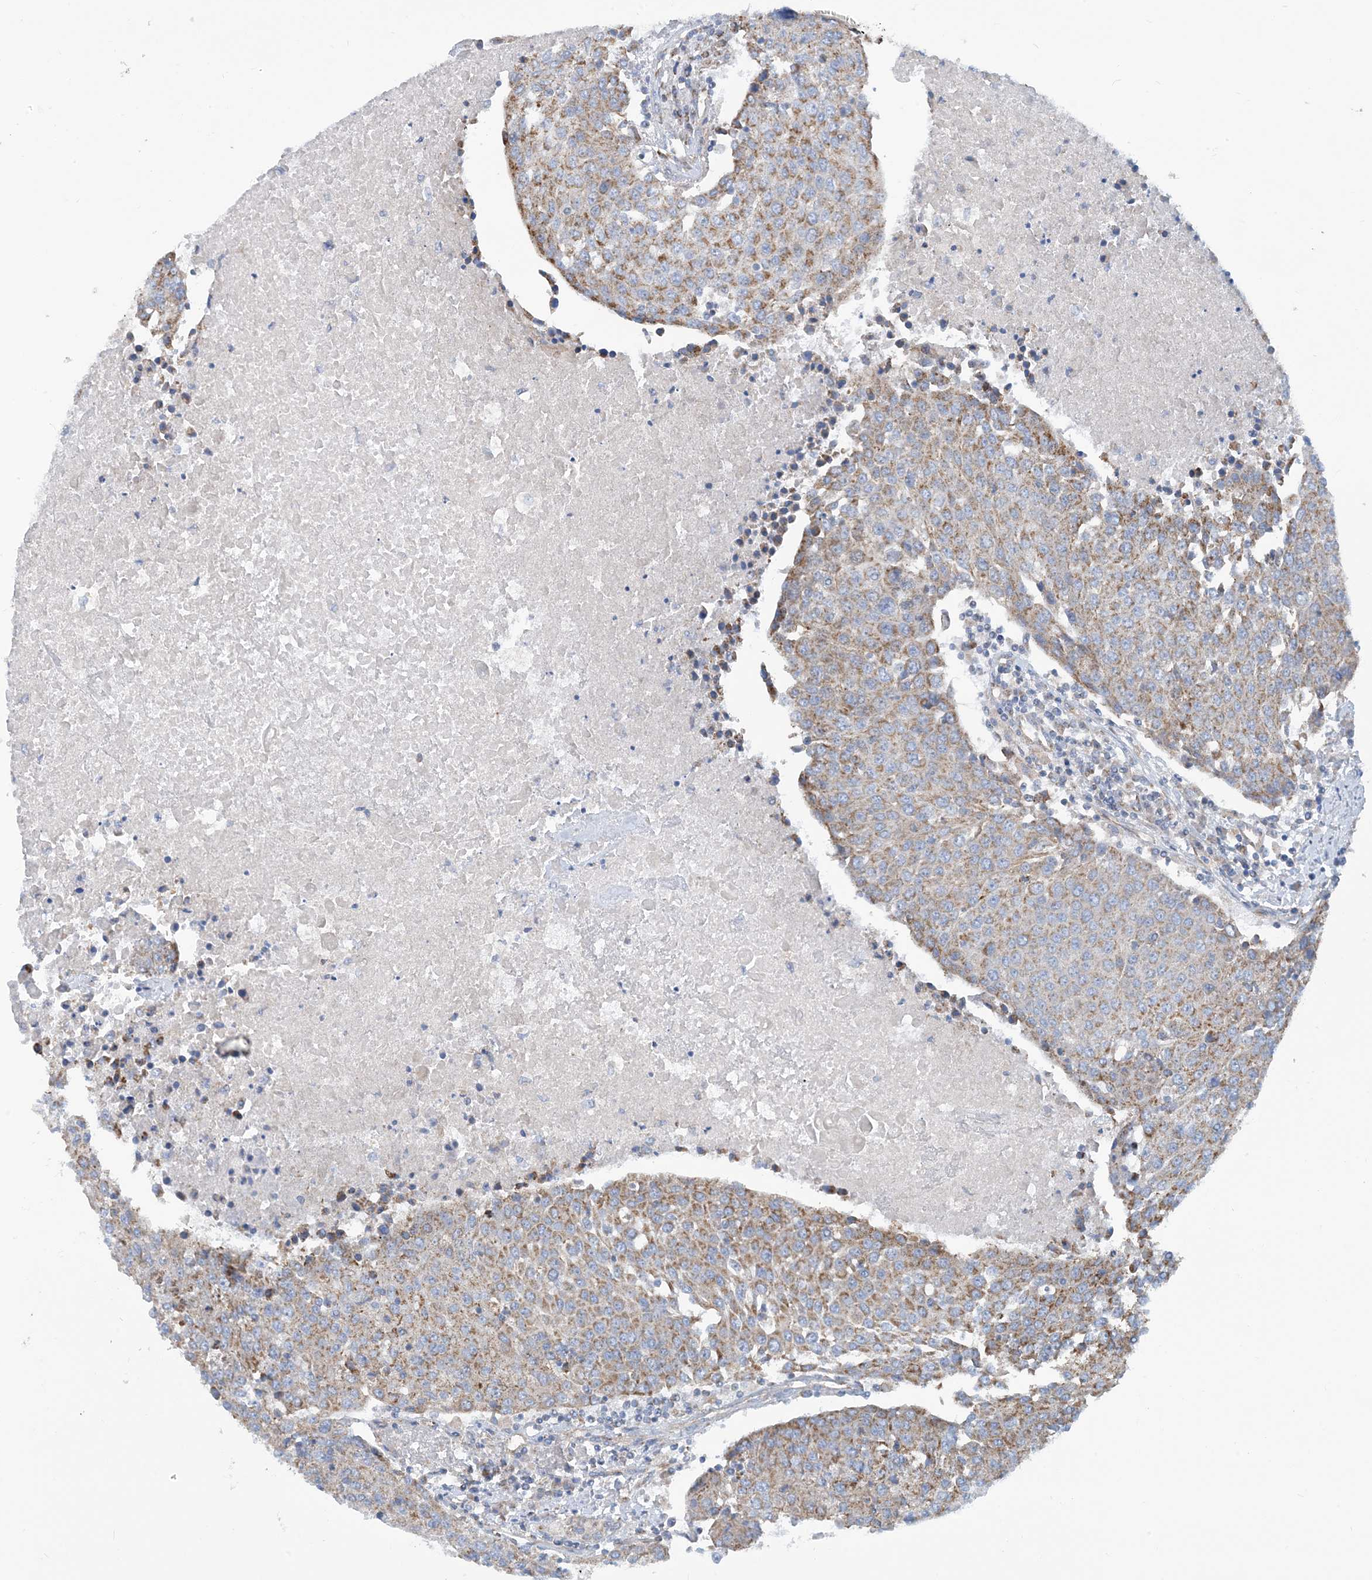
{"staining": {"intensity": "moderate", "quantity": ">75%", "location": "cytoplasmic/membranous"}, "tissue": "urothelial cancer", "cell_type": "Tumor cells", "image_type": "cancer", "snomed": [{"axis": "morphology", "description": "Urothelial carcinoma, High grade"}, {"axis": "topography", "description": "Urinary bladder"}], "caption": "Urothelial cancer was stained to show a protein in brown. There is medium levels of moderate cytoplasmic/membranous positivity in approximately >75% of tumor cells.", "gene": "PHOSPHO2", "patient": {"sex": "female", "age": 85}}